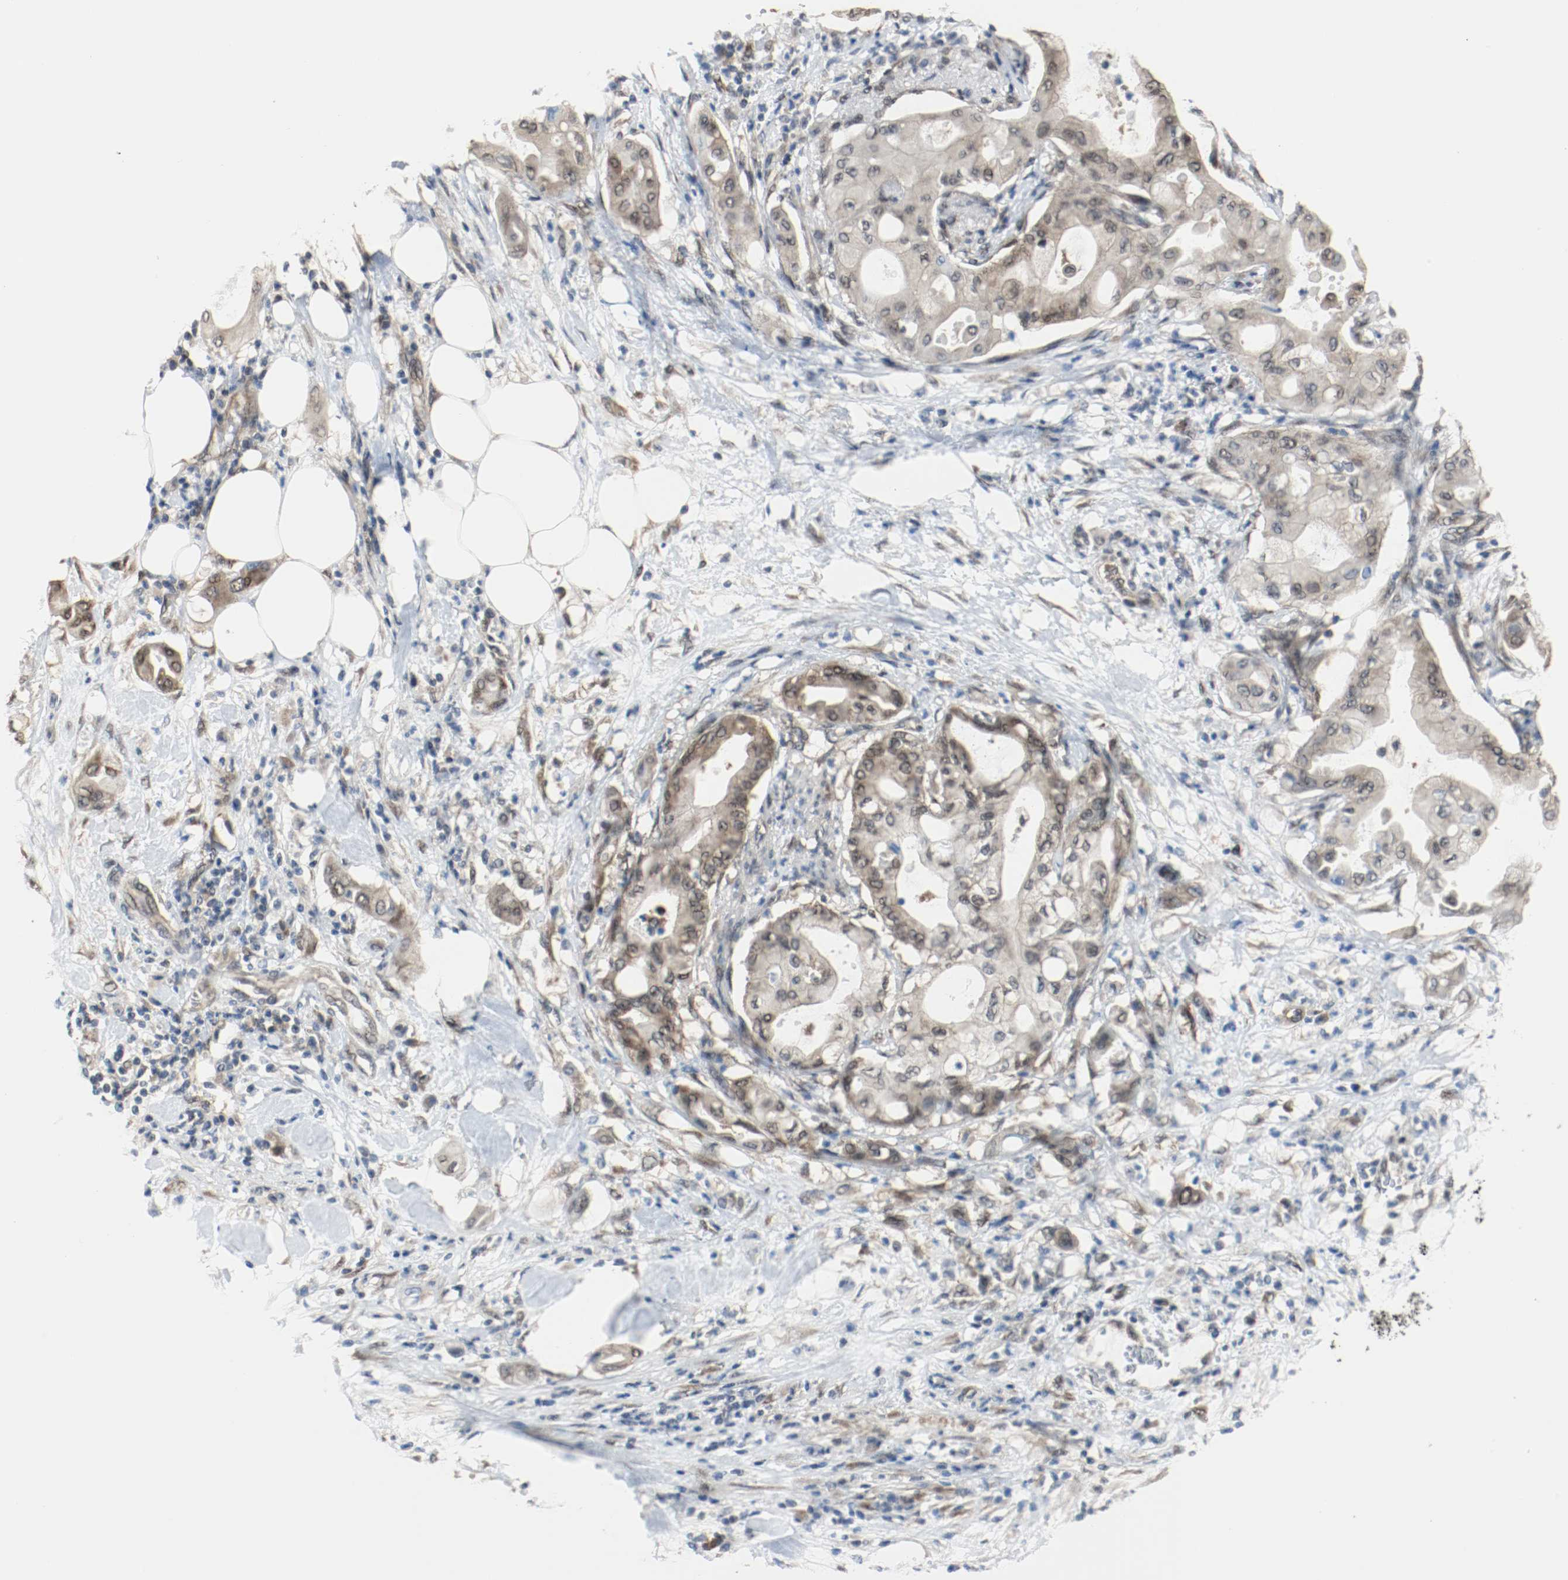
{"staining": {"intensity": "weak", "quantity": ">75%", "location": "cytoplasmic/membranous,nuclear"}, "tissue": "pancreatic cancer", "cell_type": "Tumor cells", "image_type": "cancer", "snomed": [{"axis": "morphology", "description": "Adenocarcinoma, NOS"}, {"axis": "morphology", "description": "Adenocarcinoma, metastatic, NOS"}, {"axis": "topography", "description": "Lymph node"}, {"axis": "topography", "description": "Pancreas"}, {"axis": "topography", "description": "Duodenum"}], "caption": "Human metastatic adenocarcinoma (pancreatic) stained with a brown dye shows weak cytoplasmic/membranous and nuclear positive staining in approximately >75% of tumor cells.", "gene": "PPME1", "patient": {"sex": "female", "age": 64}}